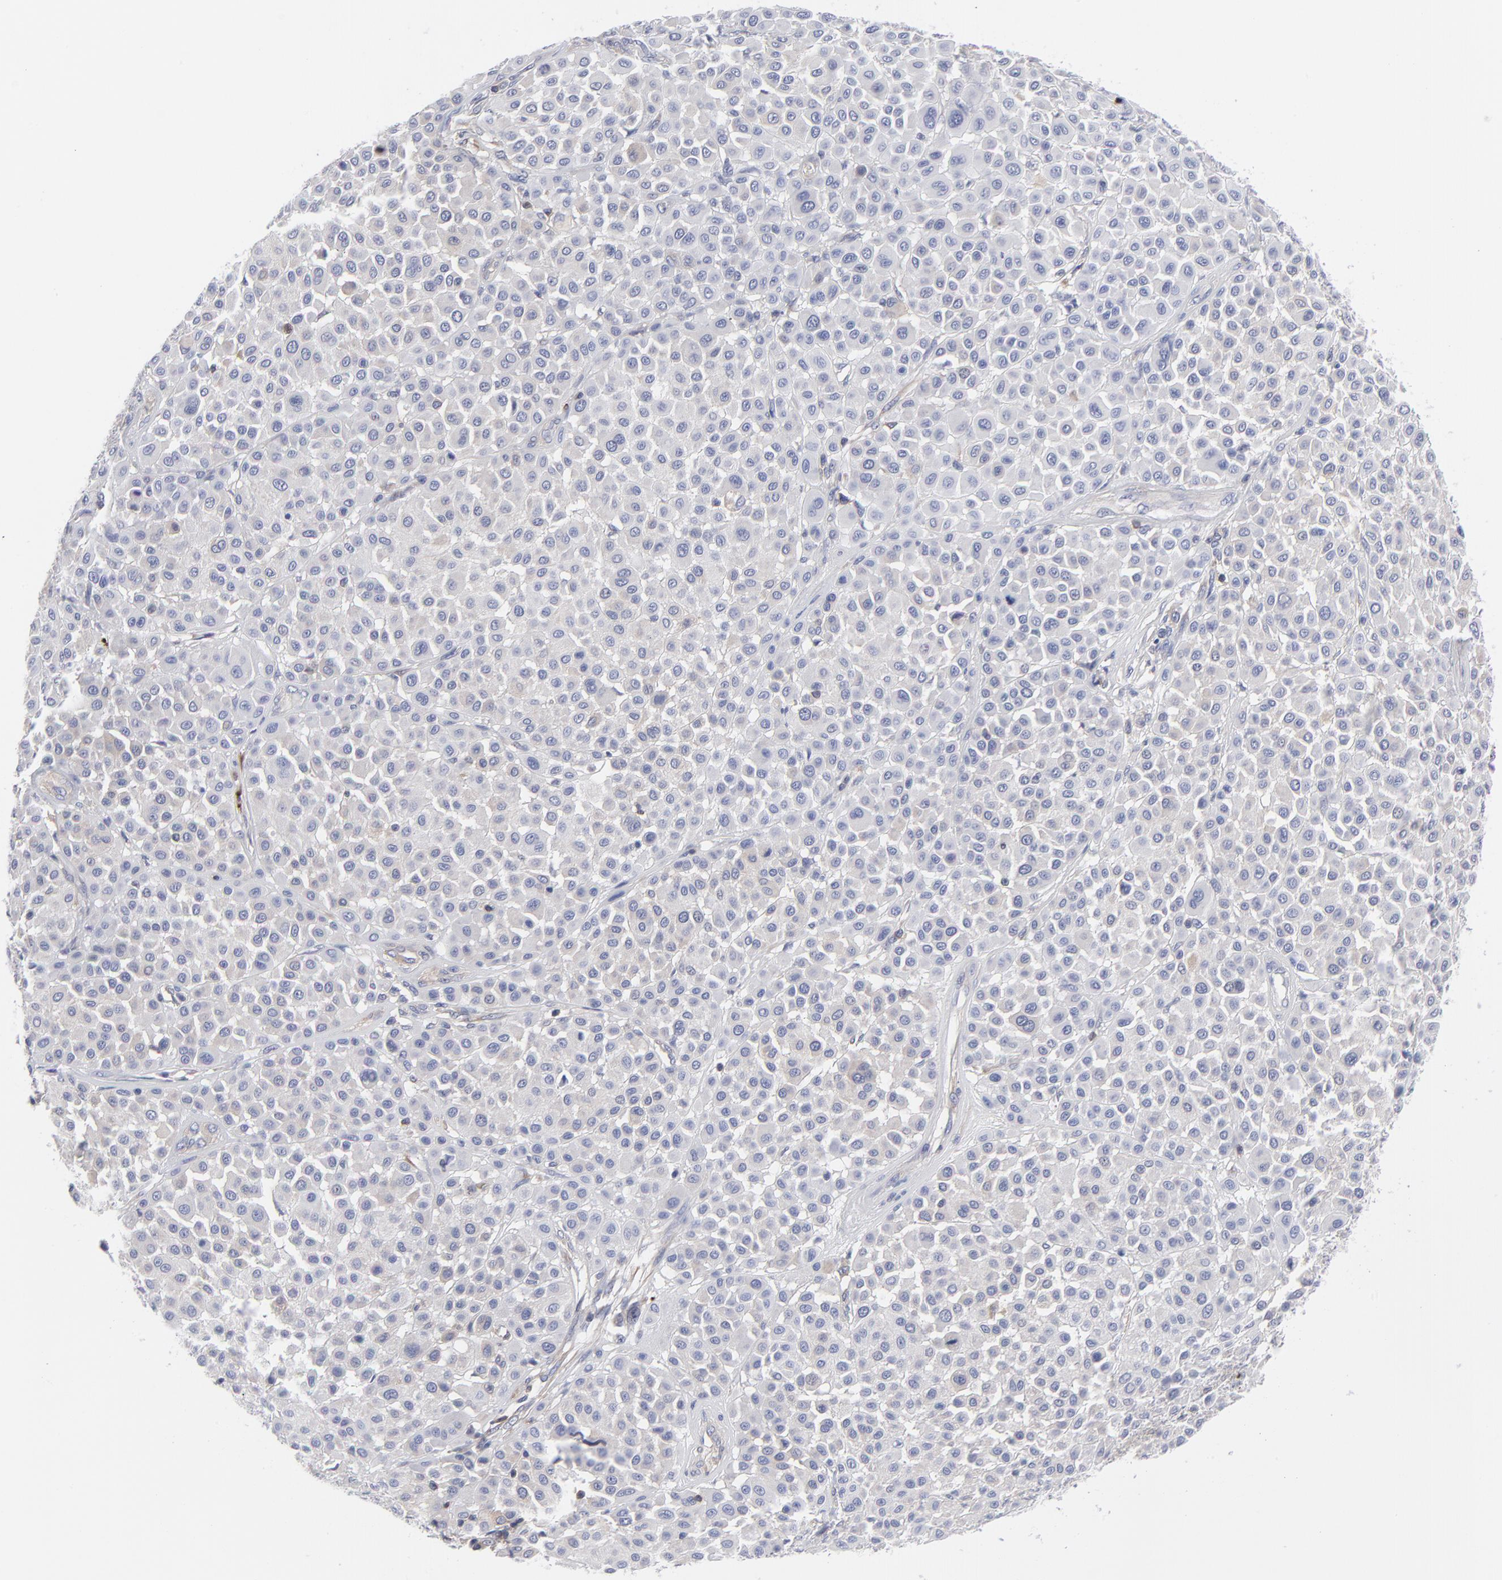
{"staining": {"intensity": "negative", "quantity": "none", "location": "none"}, "tissue": "melanoma", "cell_type": "Tumor cells", "image_type": "cancer", "snomed": [{"axis": "morphology", "description": "Malignant melanoma, Metastatic site"}, {"axis": "topography", "description": "Soft tissue"}], "caption": "Melanoma was stained to show a protein in brown. There is no significant expression in tumor cells.", "gene": "NFKBIA", "patient": {"sex": "male", "age": 41}}